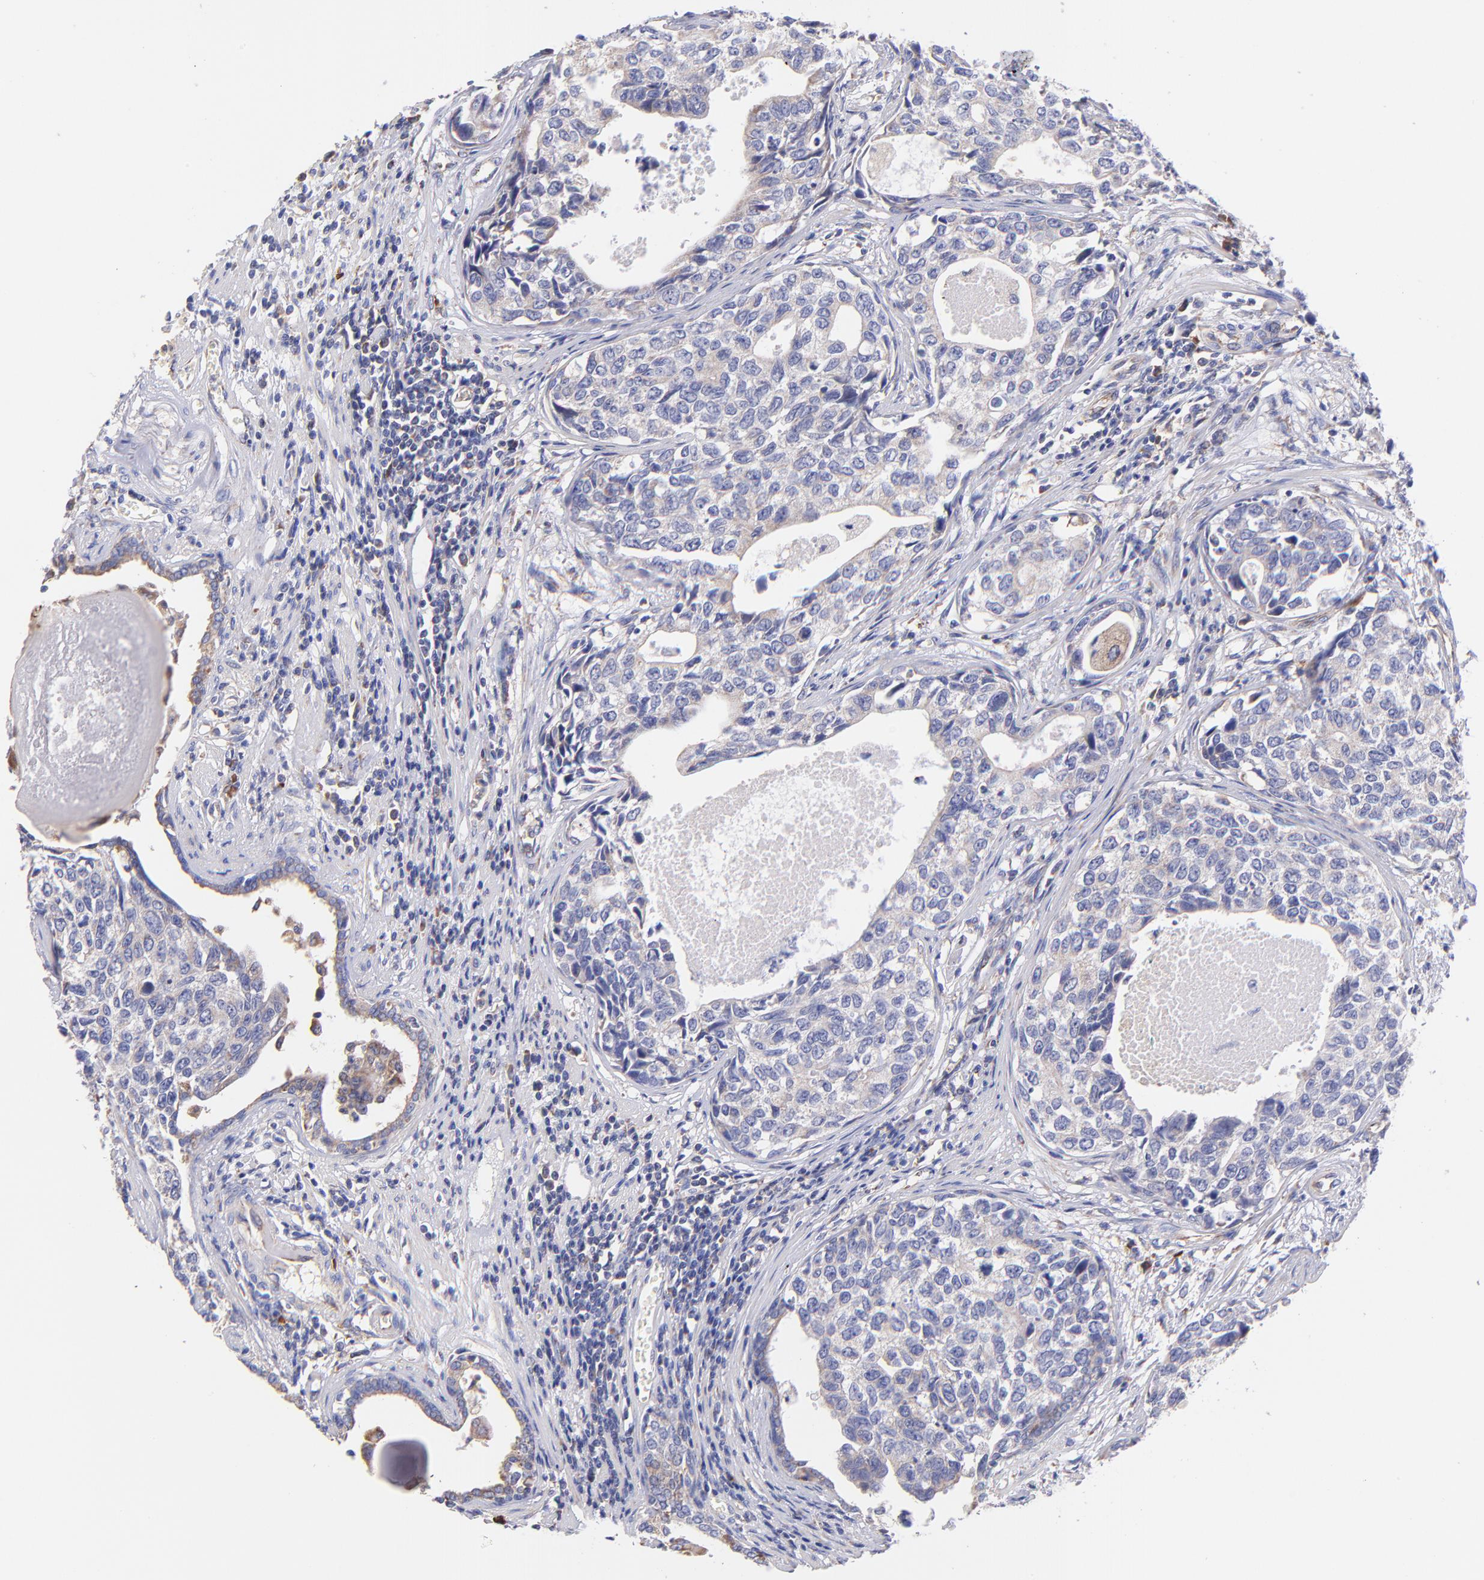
{"staining": {"intensity": "negative", "quantity": "none", "location": "none"}, "tissue": "urothelial cancer", "cell_type": "Tumor cells", "image_type": "cancer", "snomed": [{"axis": "morphology", "description": "Urothelial carcinoma, High grade"}, {"axis": "topography", "description": "Urinary bladder"}], "caption": "The photomicrograph reveals no staining of tumor cells in urothelial cancer.", "gene": "PREX1", "patient": {"sex": "male", "age": 81}}